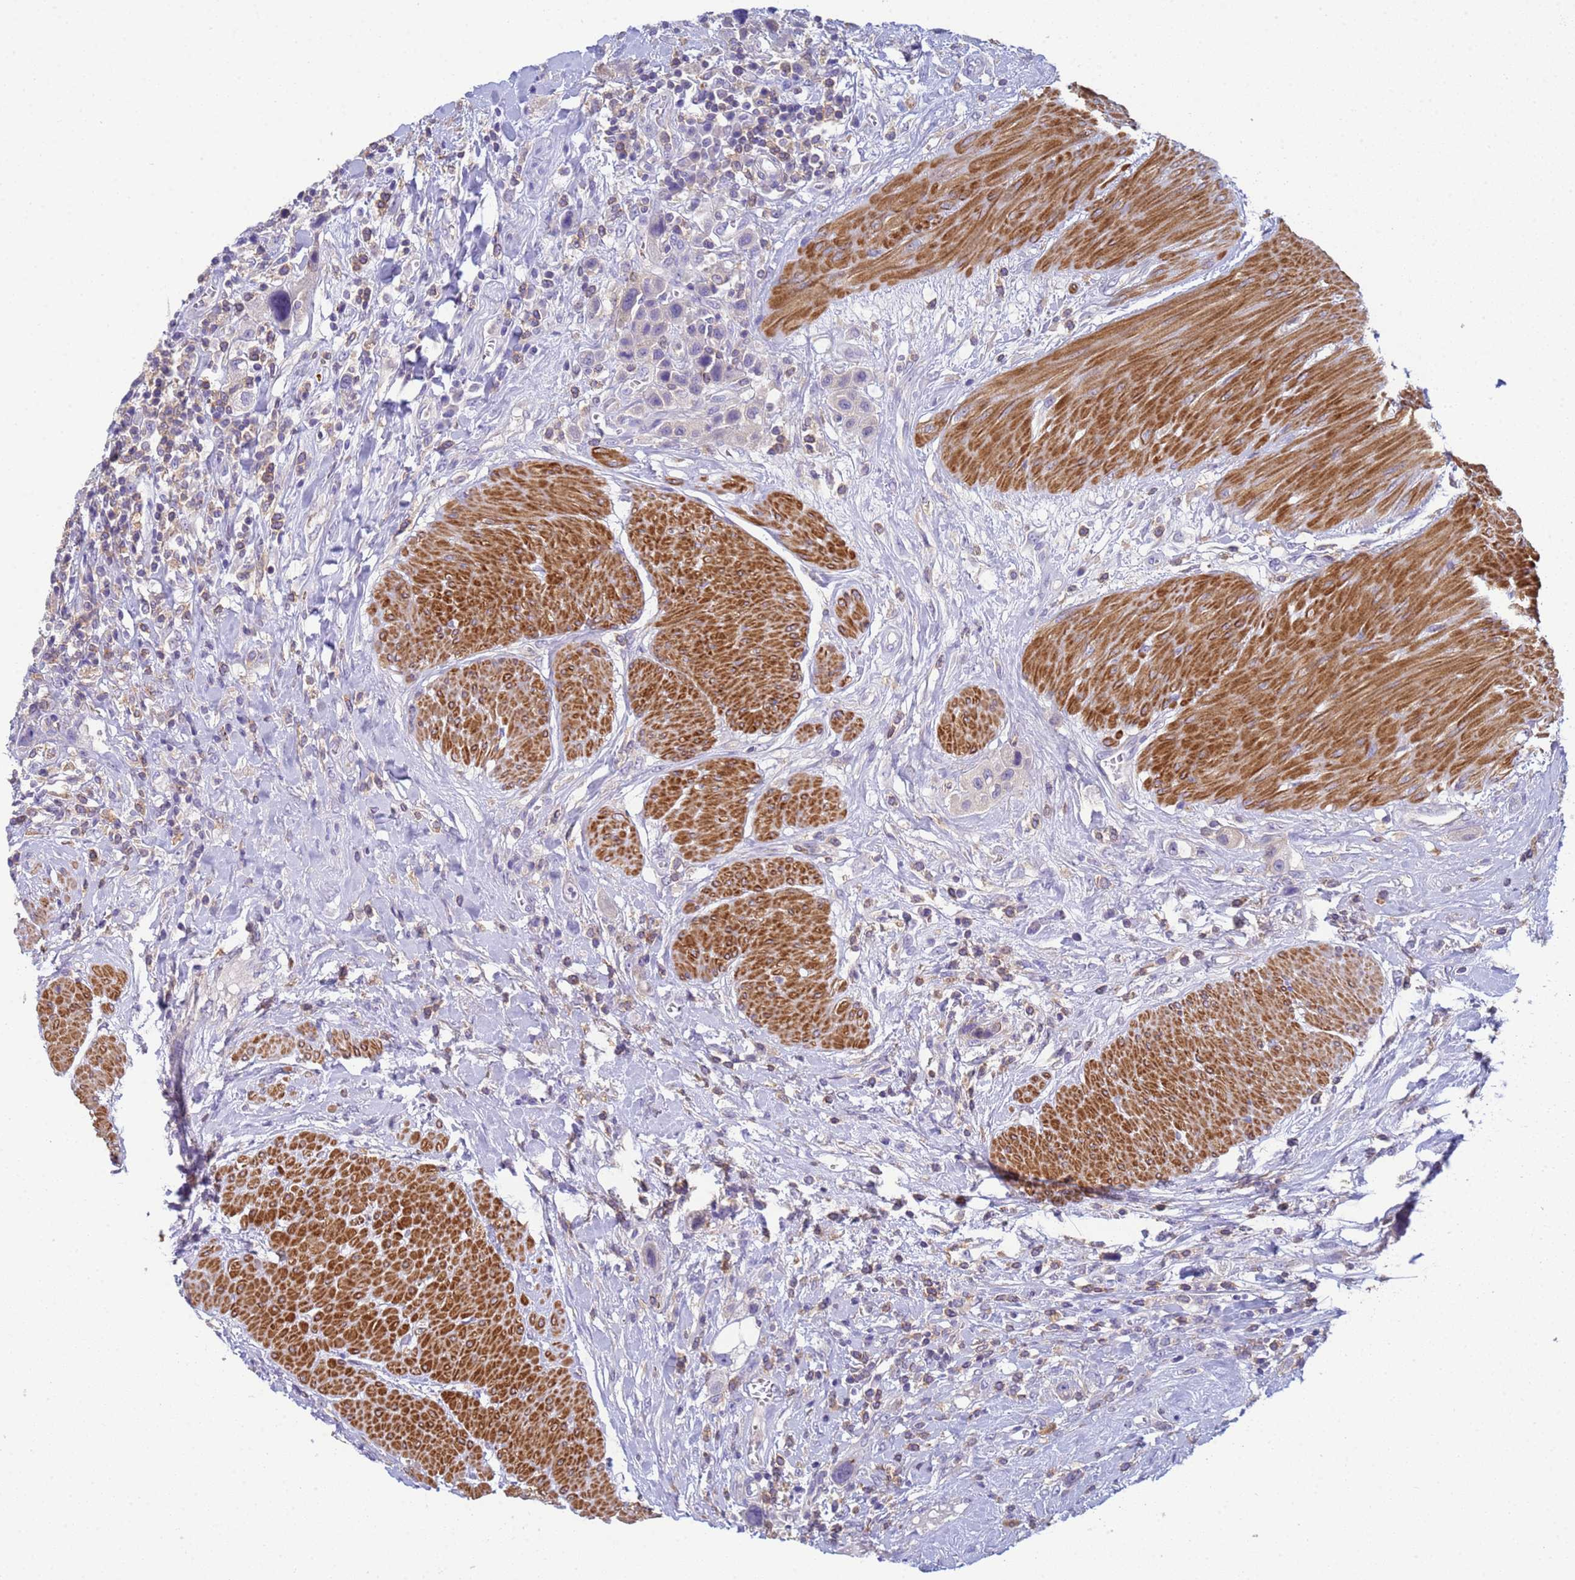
{"staining": {"intensity": "weak", "quantity": "25%-75%", "location": "cytoplasmic/membranous"}, "tissue": "urothelial cancer", "cell_type": "Tumor cells", "image_type": "cancer", "snomed": [{"axis": "morphology", "description": "Urothelial carcinoma, High grade"}, {"axis": "topography", "description": "Urinary bladder"}], "caption": "Protein staining exhibits weak cytoplasmic/membranous expression in about 25%-75% of tumor cells in urothelial cancer.", "gene": "KLHL13", "patient": {"sex": "male", "age": 50}}